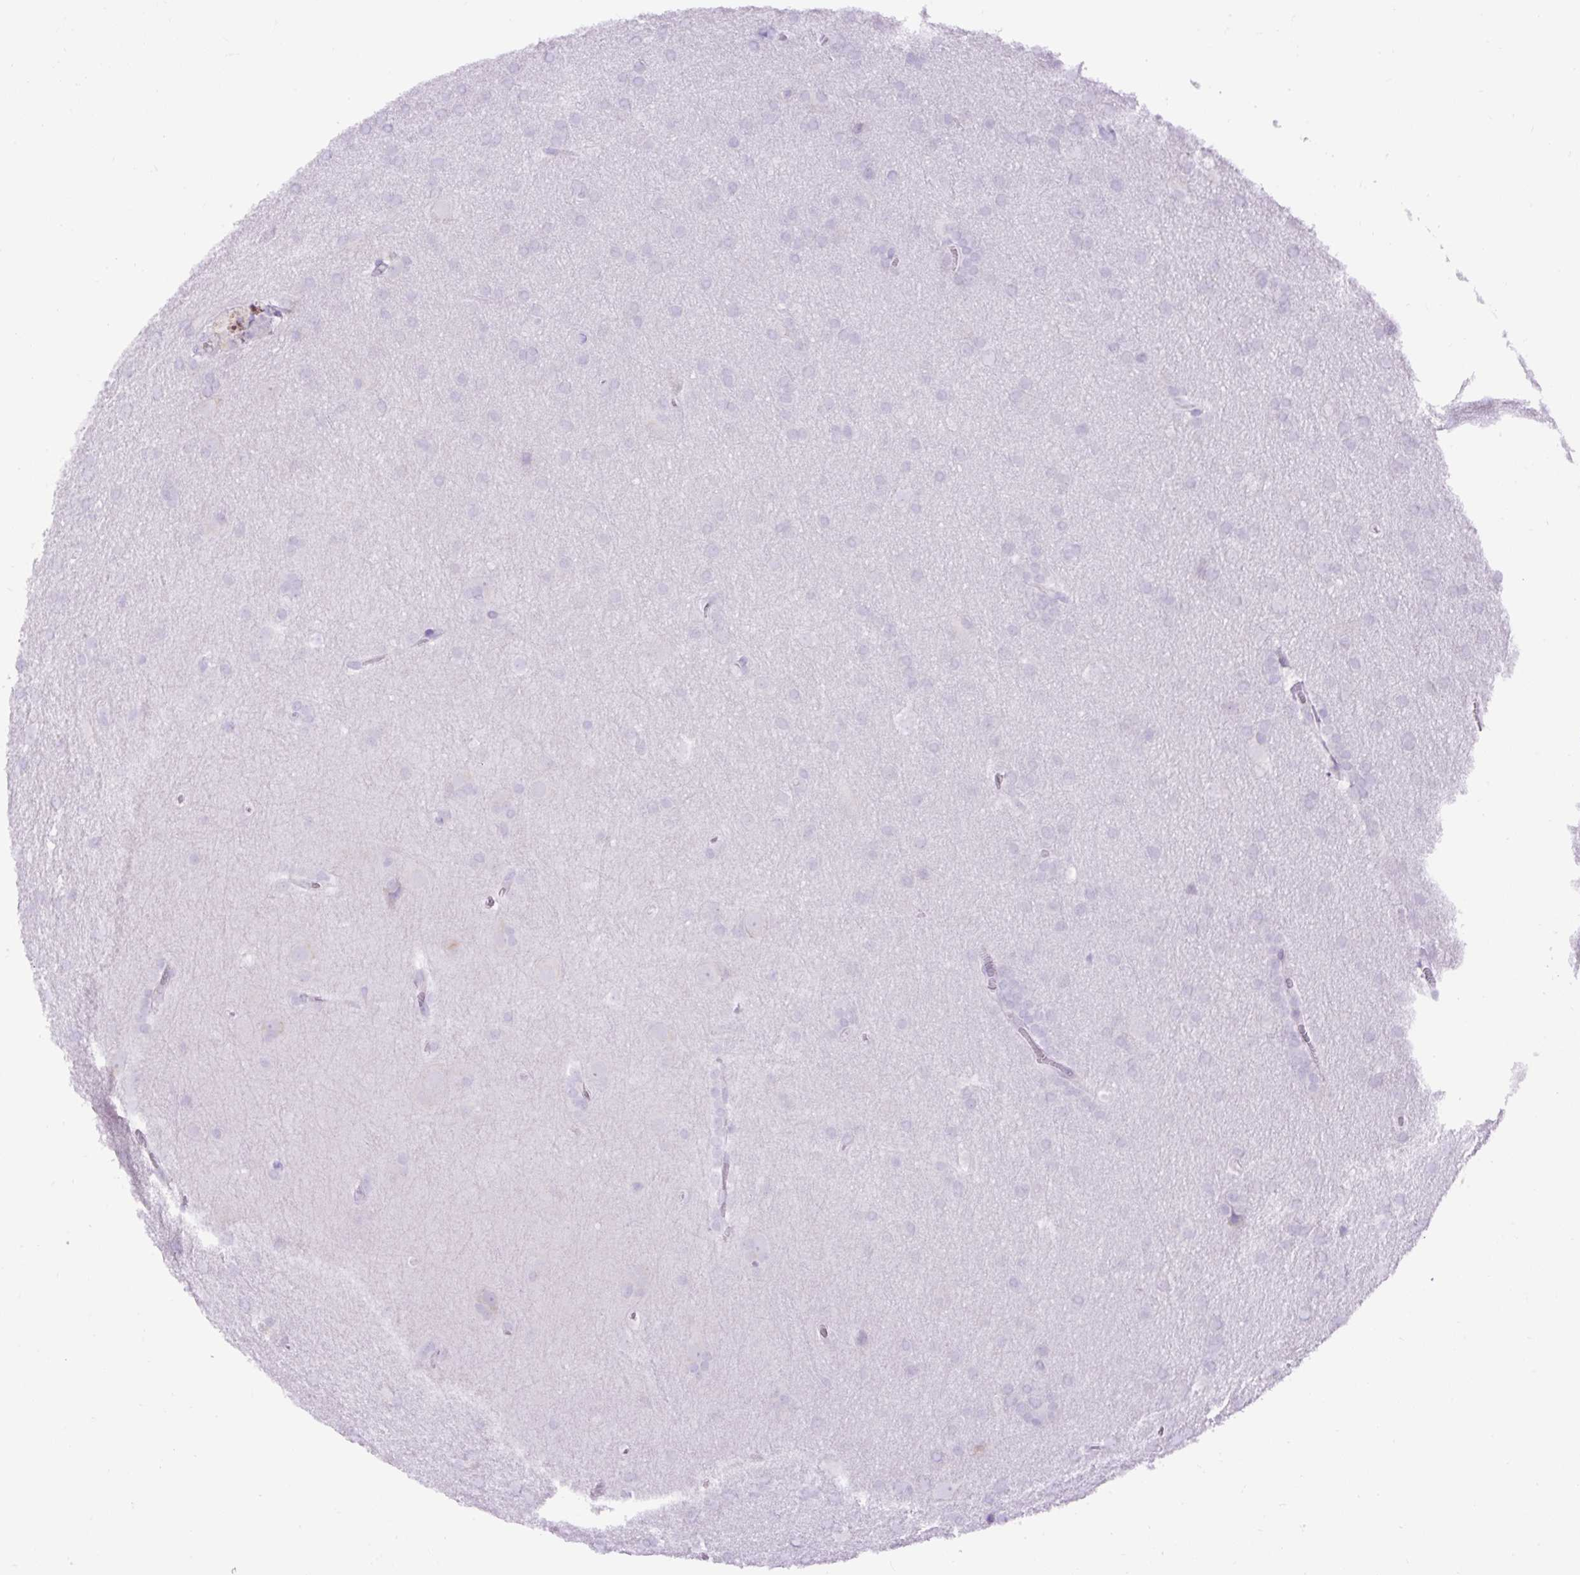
{"staining": {"intensity": "negative", "quantity": "none", "location": "none"}, "tissue": "glioma", "cell_type": "Tumor cells", "image_type": "cancer", "snomed": [{"axis": "morphology", "description": "Glioma, malignant, Low grade"}, {"axis": "topography", "description": "Brain"}], "caption": "High power microscopy micrograph of an IHC micrograph of malignant glioma (low-grade), revealing no significant staining in tumor cells.", "gene": "DDOST", "patient": {"sex": "female", "age": 32}}